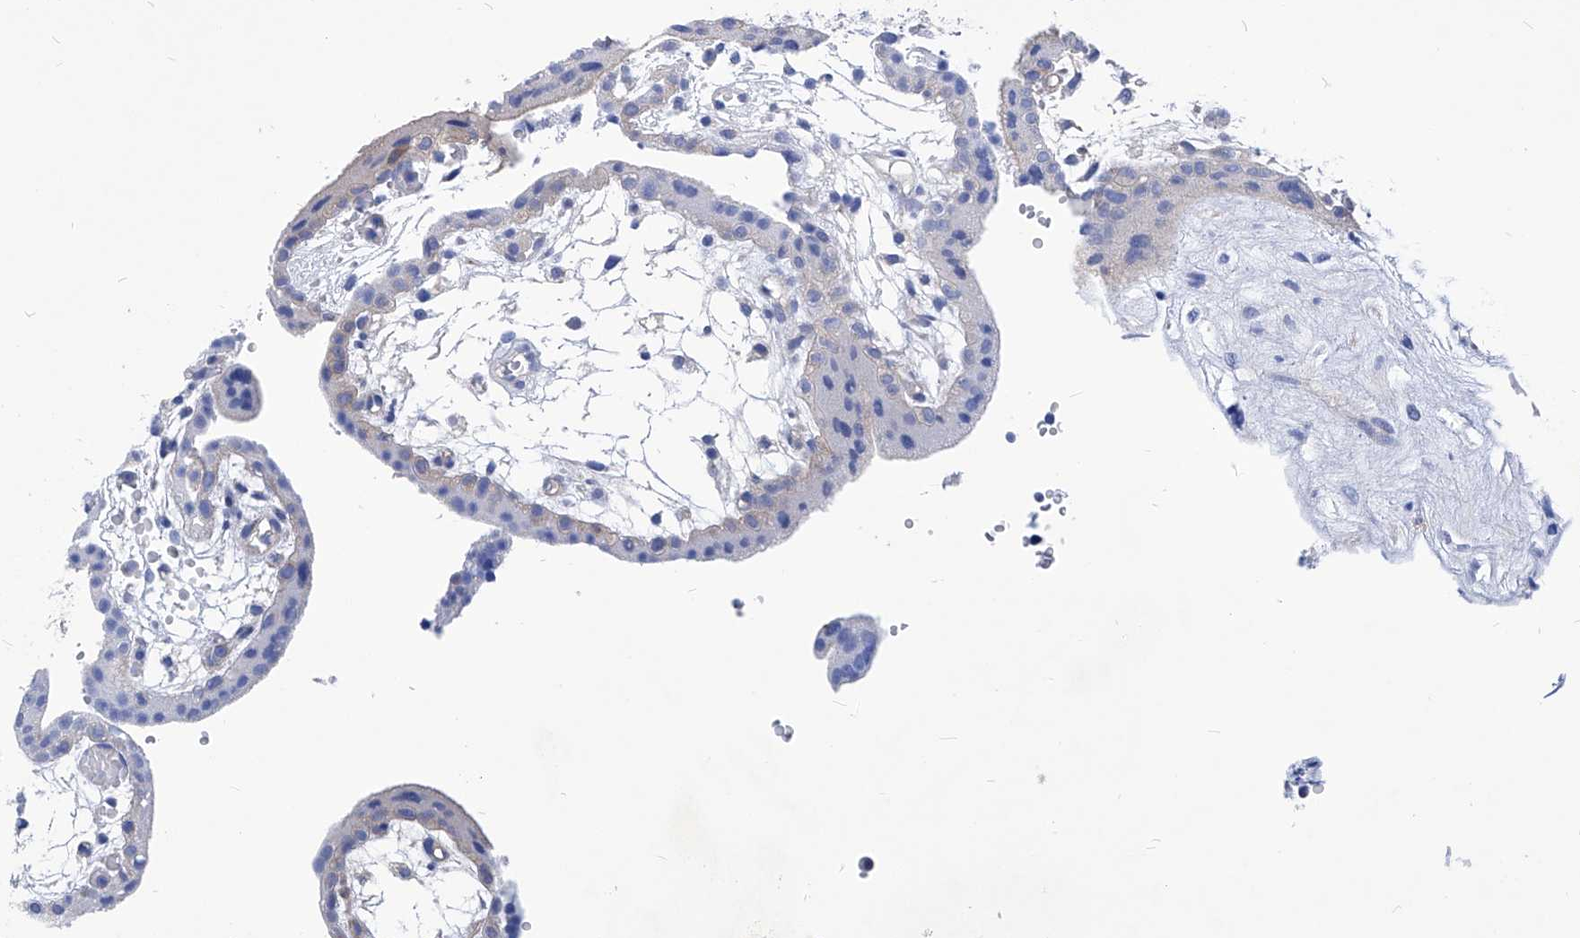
{"staining": {"intensity": "negative", "quantity": "none", "location": "none"}, "tissue": "placenta", "cell_type": "Decidual cells", "image_type": "normal", "snomed": [{"axis": "morphology", "description": "Normal tissue, NOS"}, {"axis": "topography", "description": "Placenta"}], "caption": "Immunohistochemistry of benign placenta displays no expression in decidual cells.", "gene": "XPNPEP1", "patient": {"sex": "female", "age": 18}}